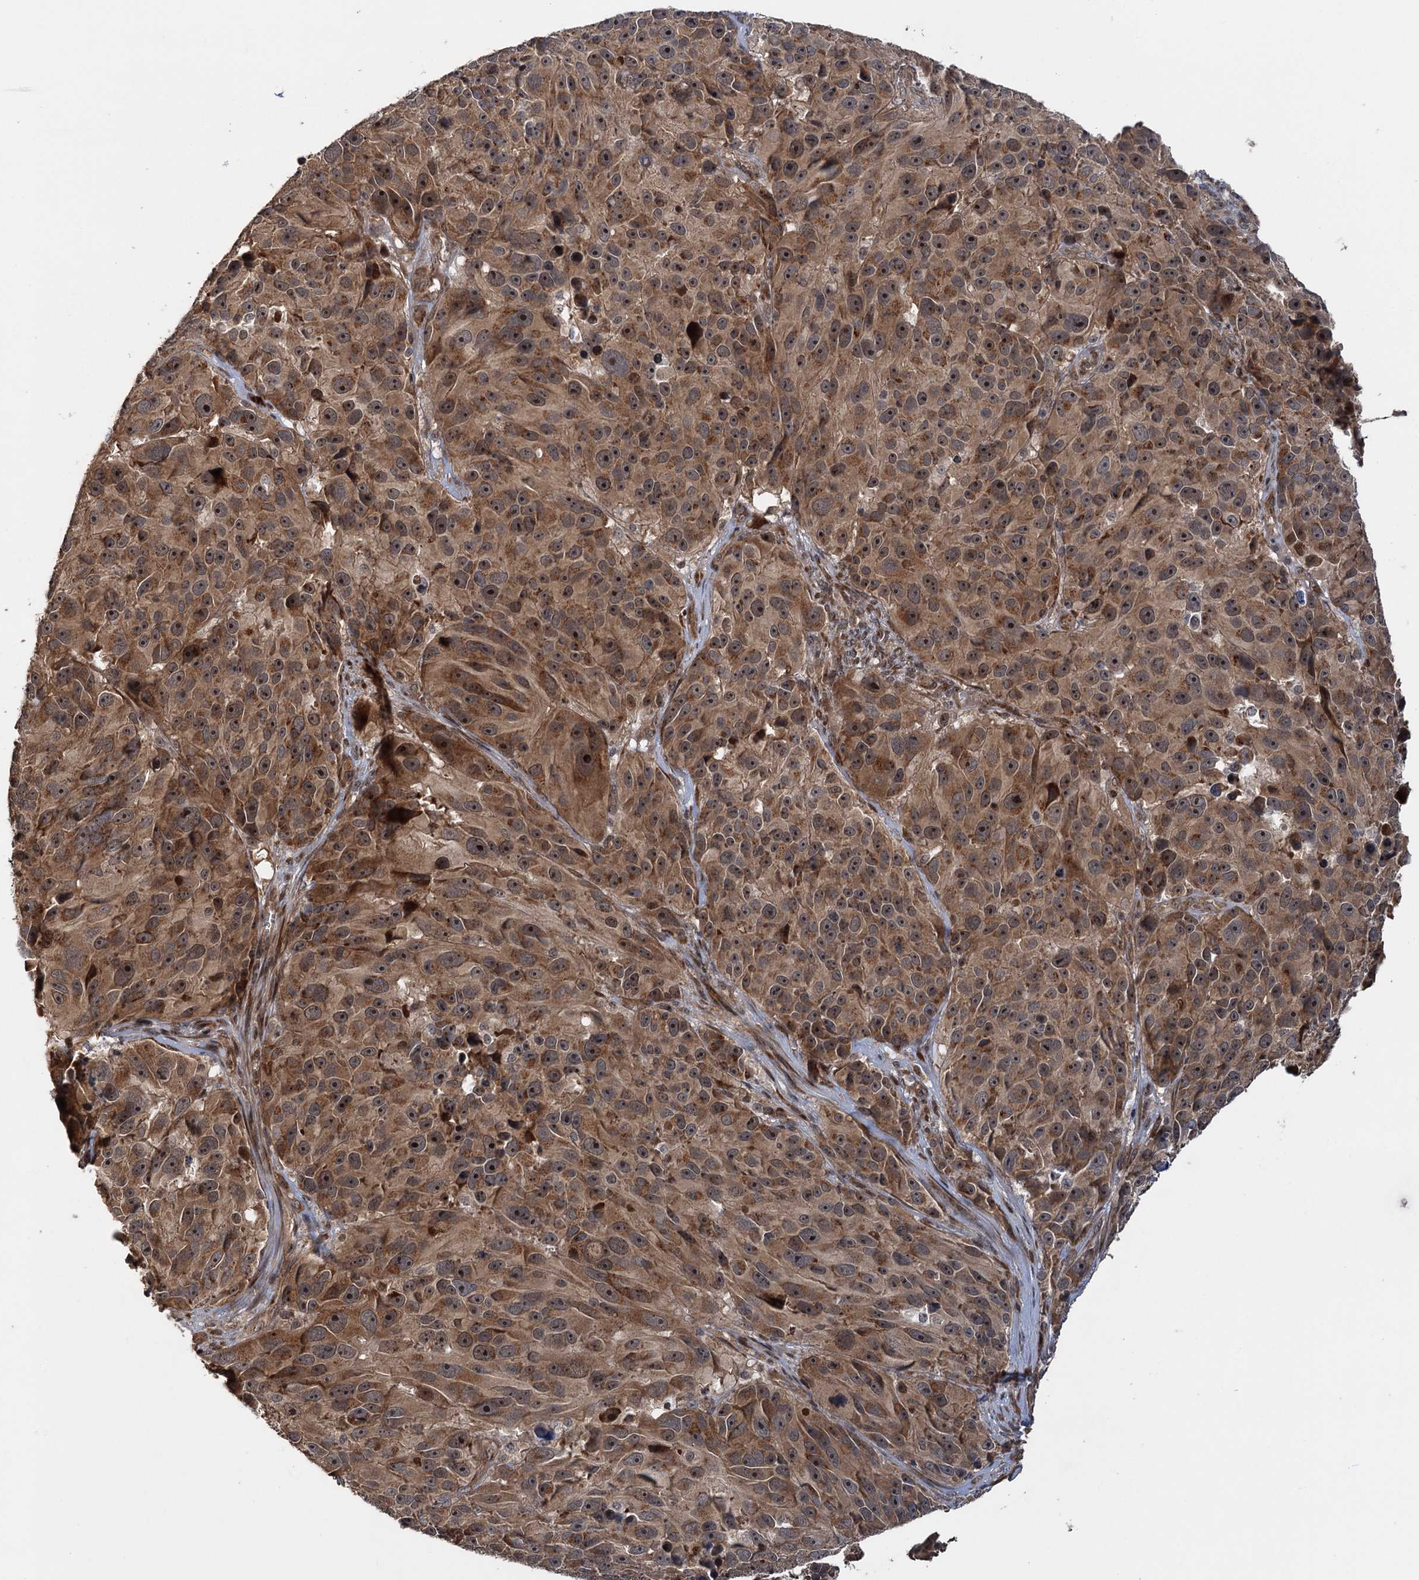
{"staining": {"intensity": "moderate", "quantity": ">75%", "location": "cytoplasmic/membranous,nuclear"}, "tissue": "melanoma", "cell_type": "Tumor cells", "image_type": "cancer", "snomed": [{"axis": "morphology", "description": "Malignant melanoma, NOS"}, {"axis": "topography", "description": "Skin"}], "caption": "Malignant melanoma was stained to show a protein in brown. There is medium levels of moderate cytoplasmic/membranous and nuclear expression in approximately >75% of tumor cells. Using DAB (brown) and hematoxylin (blue) stains, captured at high magnification using brightfield microscopy.", "gene": "KANSL2", "patient": {"sex": "male", "age": 84}}